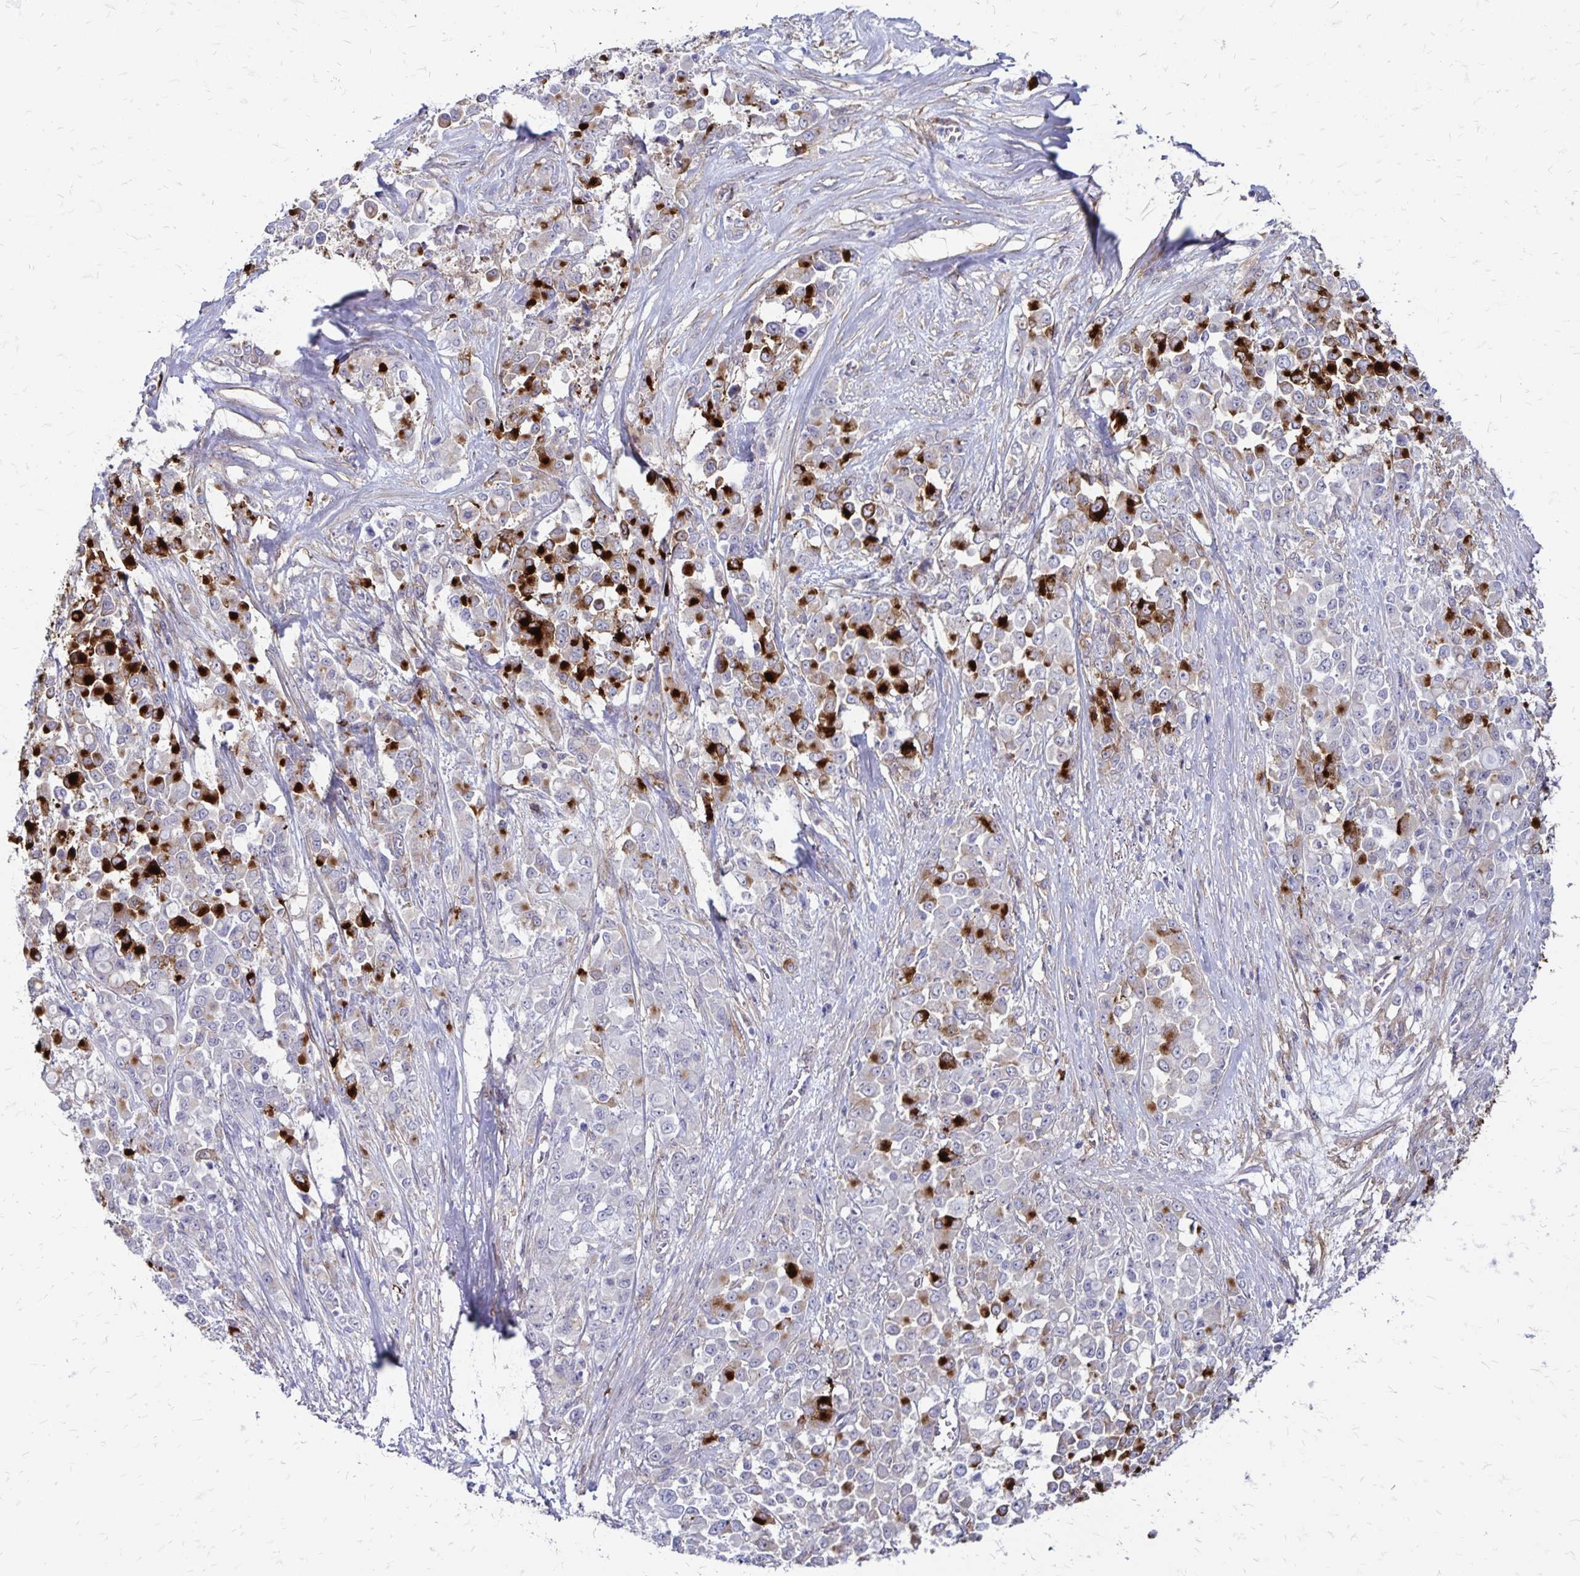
{"staining": {"intensity": "strong", "quantity": "<25%", "location": "cytoplasmic/membranous"}, "tissue": "stomach cancer", "cell_type": "Tumor cells", "image_type": "cancer", "snomed": [{"axis": "morphology", "description": "Adenocarcinoma, NOS"}, {"axis": "topography", "description": "Stomach"}], "caption": "High-magnification brightfield microscopy of adenocarcinoma (stomach) stained with DAB (3,3'-diaminobenzidine) (brown) and counterstained with hematoxylin (blue). tumor cells exhibit strong cytoplasmic/membranous expression is appreciated in approximately<25% of cells.", "gene": "TNS3", "patient": {"sex": "female", "age": 76}}